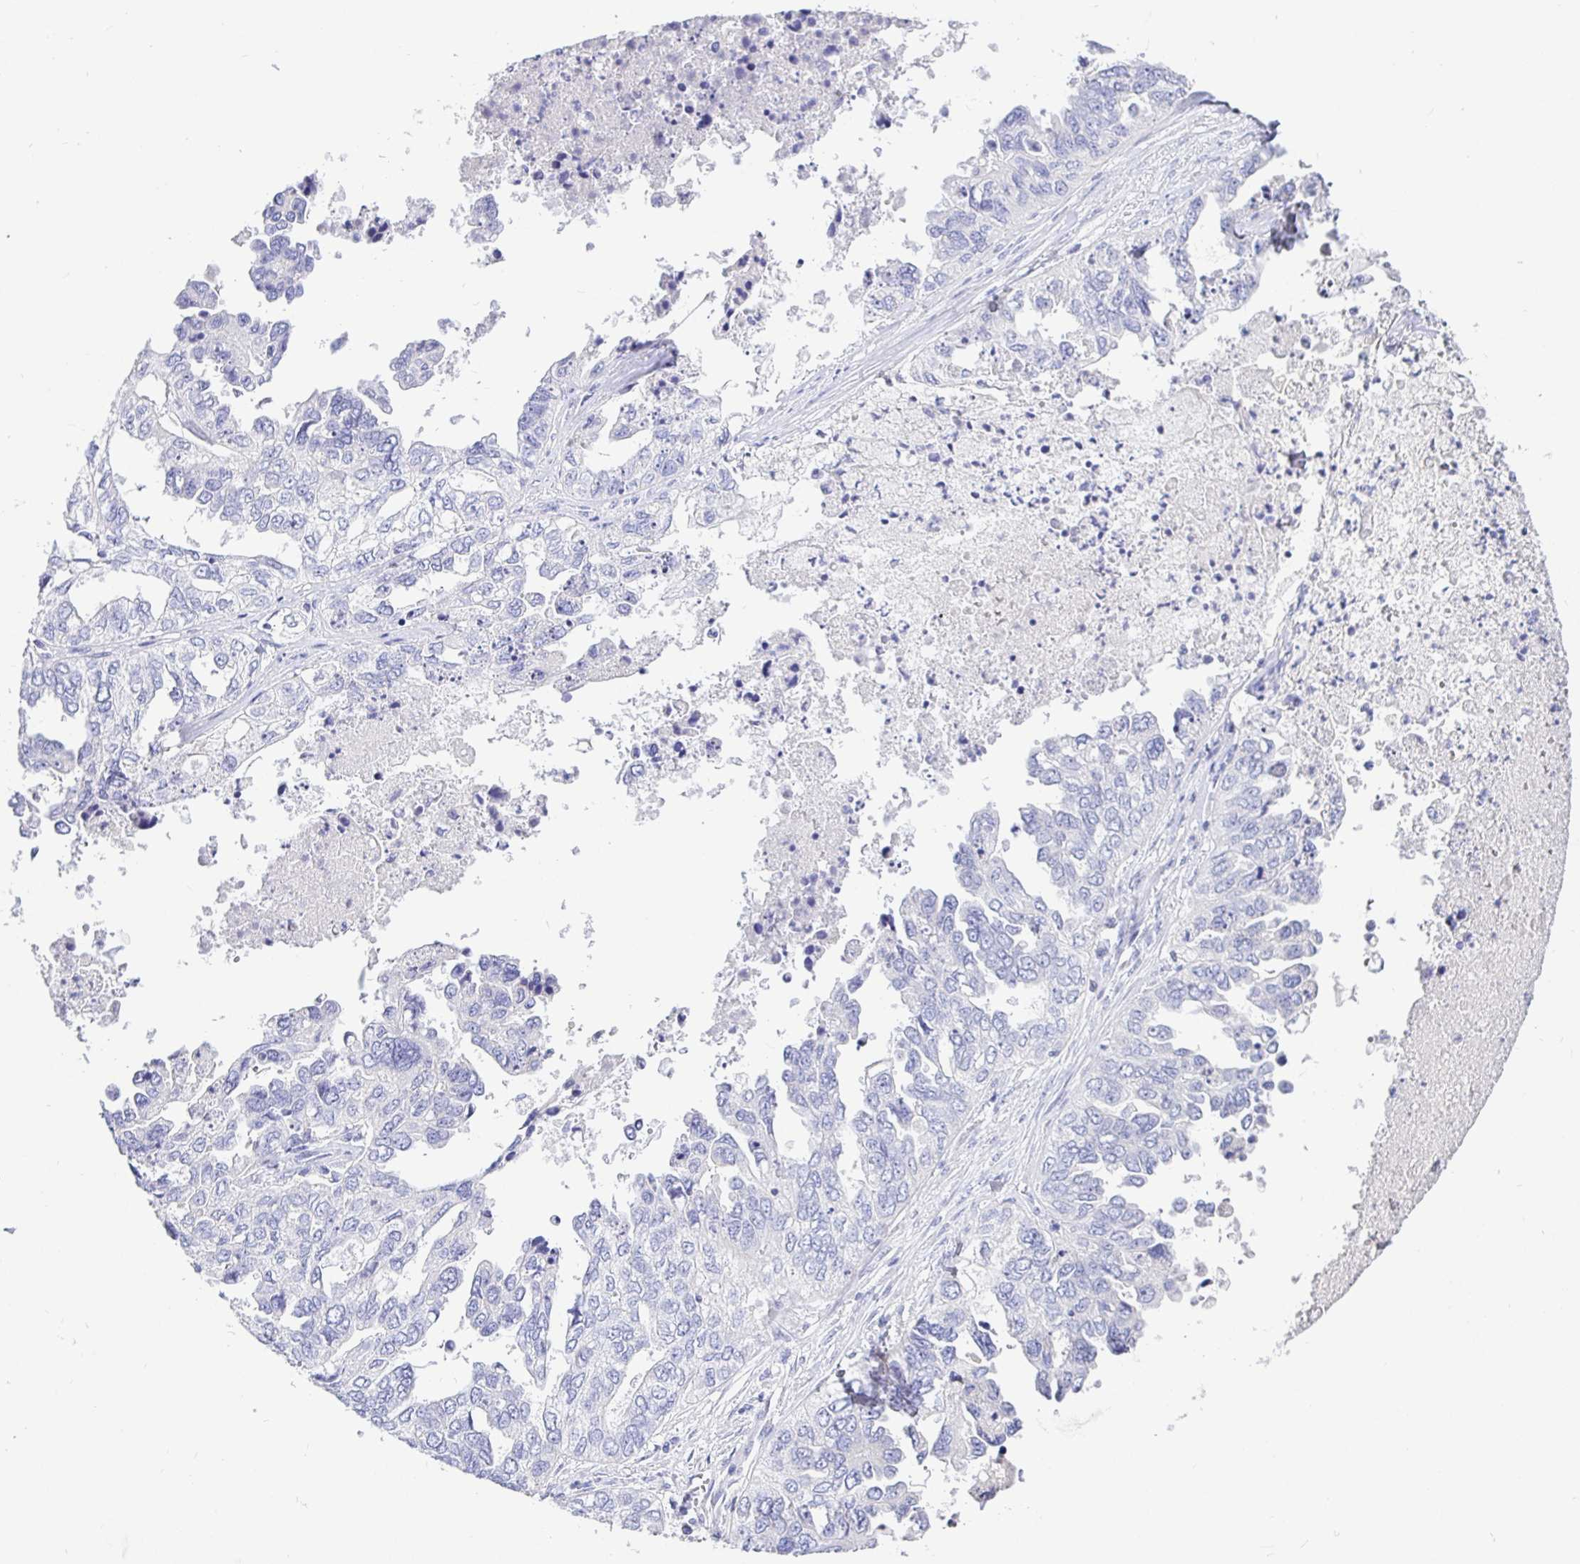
{"staining": {"intensity": "negative", "quantity": "none", "location": "none"}, "tissue": "ovarian cancer", "cell_type": "Tumor cells", "image_type": "cancer", "snomed": [{"axis": "morphology", "description": "Cystadenocarcinoma, serous, NOS"}, {"axis": "topography", "description": "Ovary"}], "caption": "Immunohistochemistry (IHC) image of ovarian serous cystadenocarcinoma stained for a protein (brown), which displays no positivity in tumor cells. (DAB immunohistochemistry, high magnification).", "gene": "TPTE", "patient": {"sex": "female", "age": 53}}